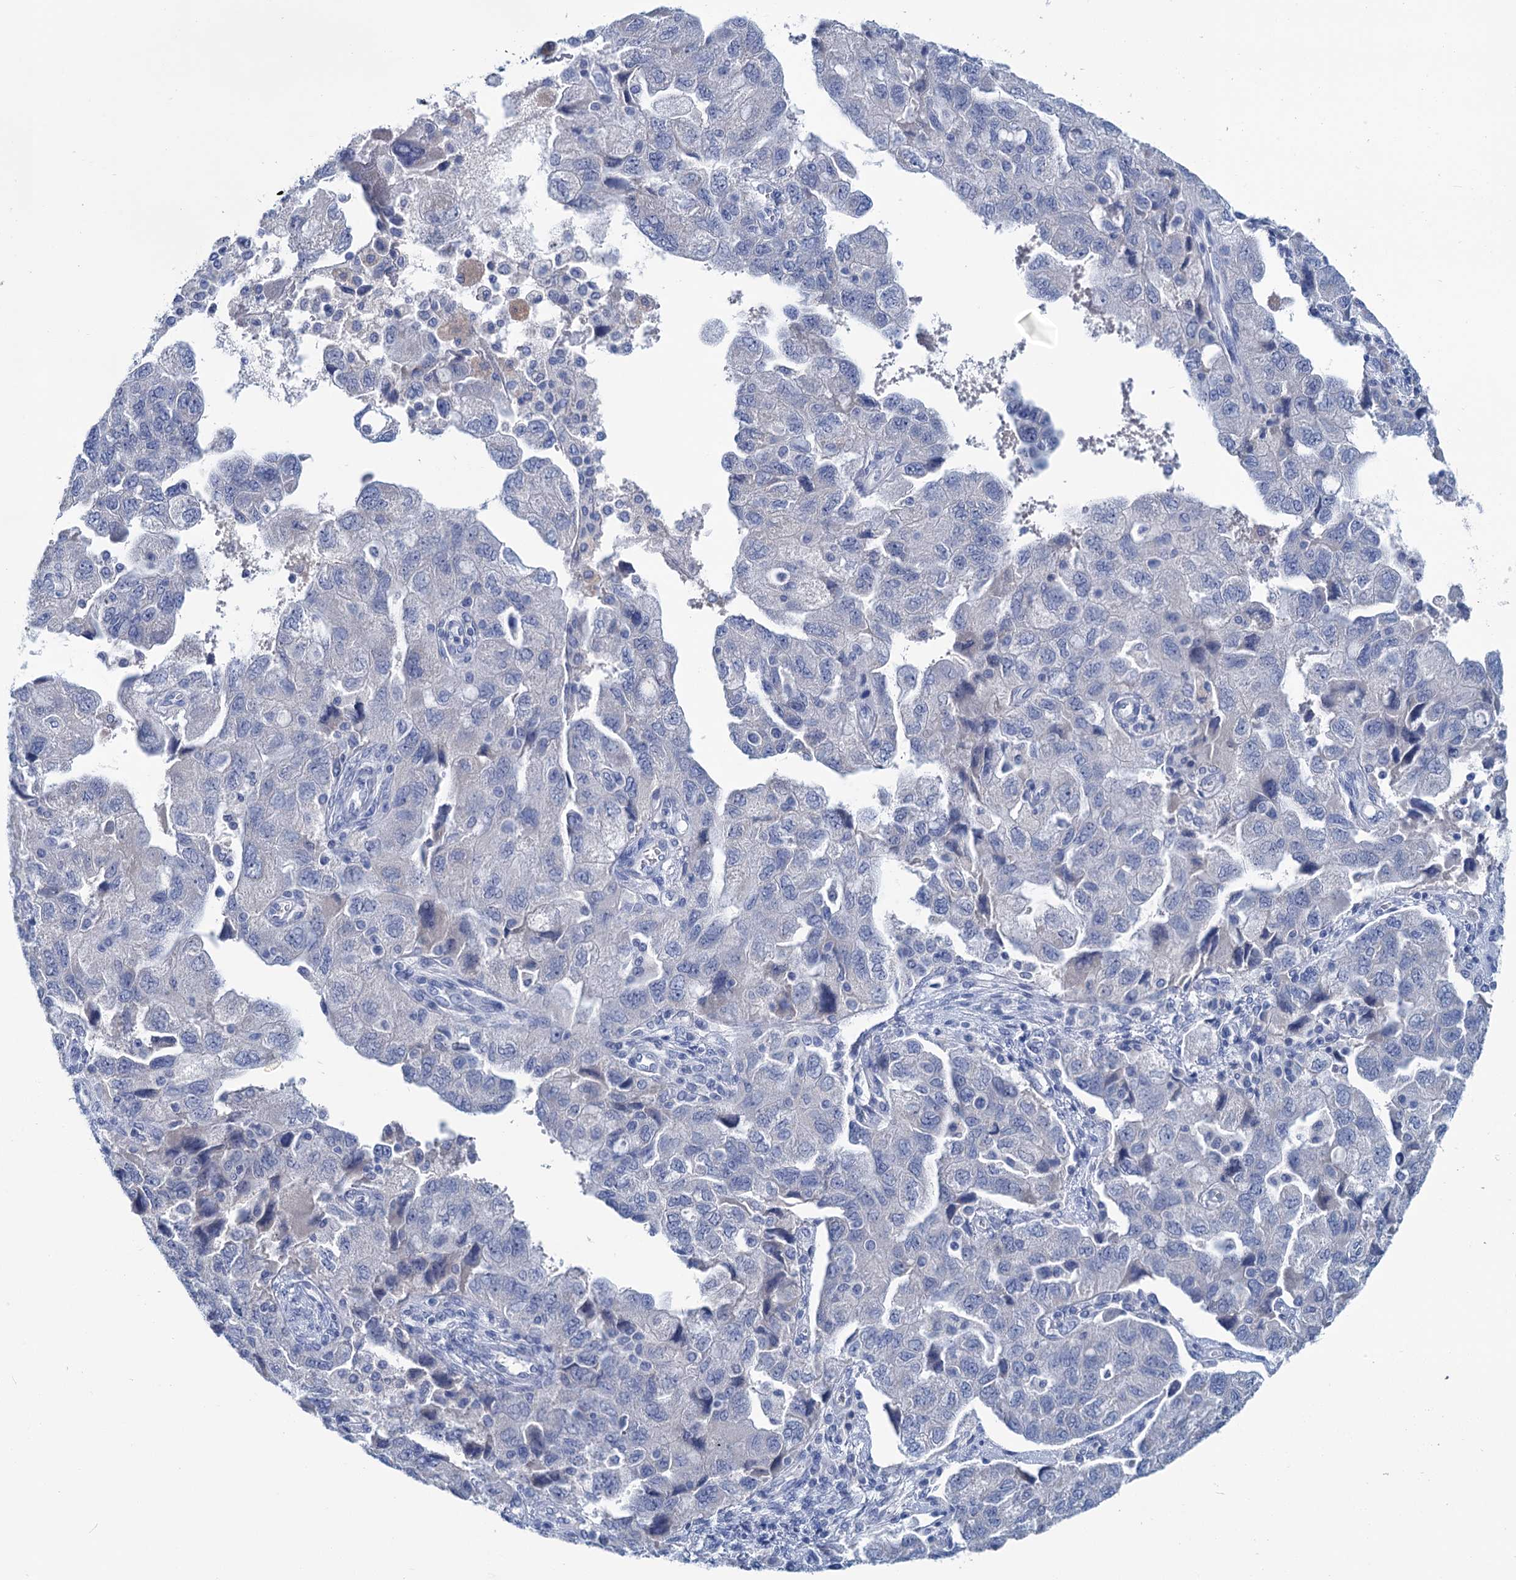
{"staining": {"intensity": "negative", "quantity": "none", "location": "none"}, "tissue": "ovarian cancer", "cell_type": "Tumor cells", "image_type": "cancer", "snomed": [{"axis": "morphology", "description": "Carcinoma, NOS"}, {"axis": "morphology", "description": "Cystadenocarcinoma, serous, NOS"}, {"axis": "topography", "description": "Ovary"}], "caption": "Tumor cells show no significant expression in ovarian cancer (carcinoma). (Immunohistochemistry, brightfield microscopy, high magnification).", "gene": "MYOZ3", "patient": {"sex": "female", "age": 69}}